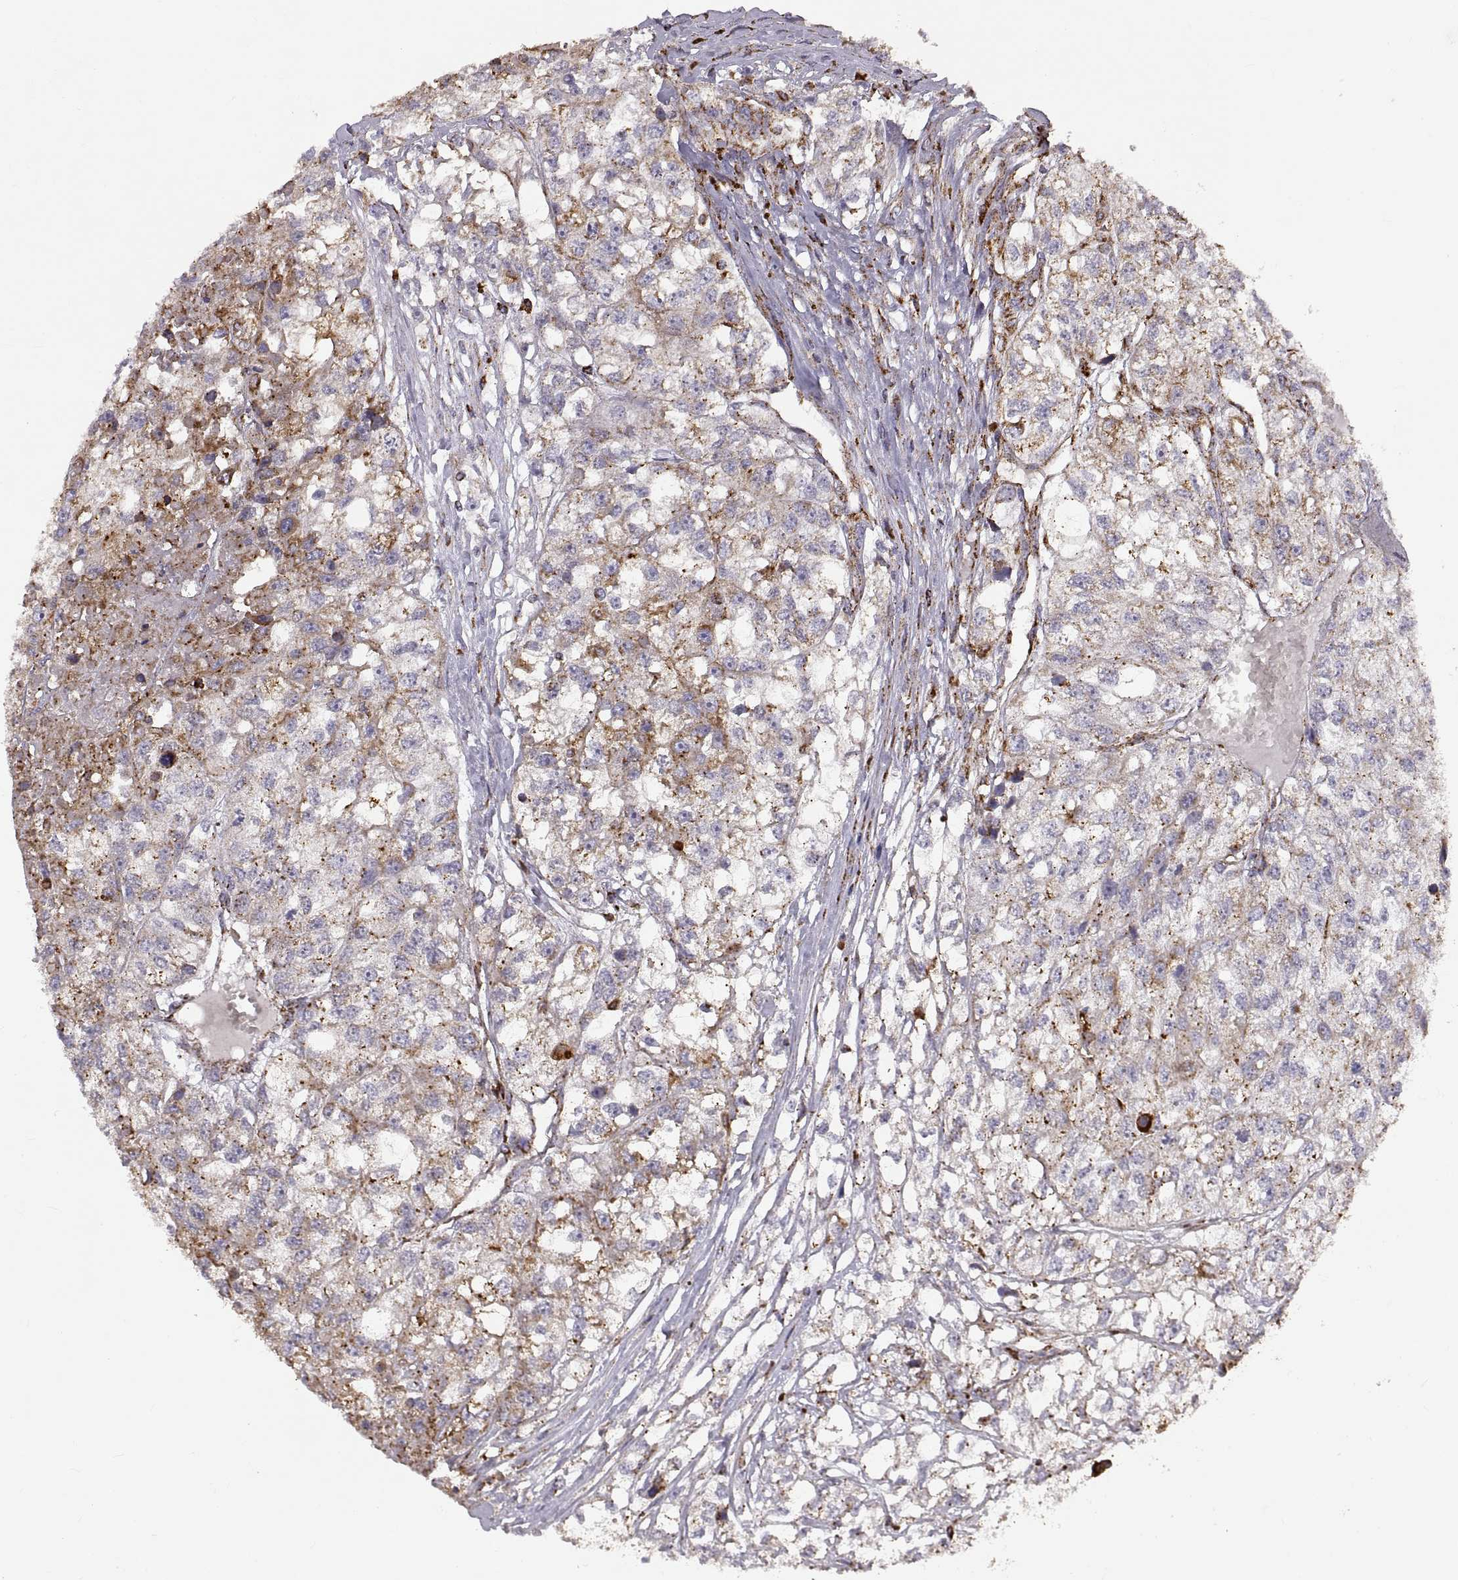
{"staining": {"intensity": "strong", "quantity": "25%-75%", "location": "cytoplasmic/membranous"}, "tissue": "renal cancer", "cell_type": "Tumor cells", "image_type": "cancer", "snomed": [{"axis": "morphology", "description": "Adenocarcinoma, NOS"}, {"axis": "topography", "description": "Kidney"}], "caption": "Immunohistochemistry (IHC) of adenocarcinoma (renal) demonstrates high levels of strong cytoplasmic/membranous positivity in about 25%-75% of tumor cells.", "gene": "ARSD", "patient": {"sex": "male", "age": 56}}